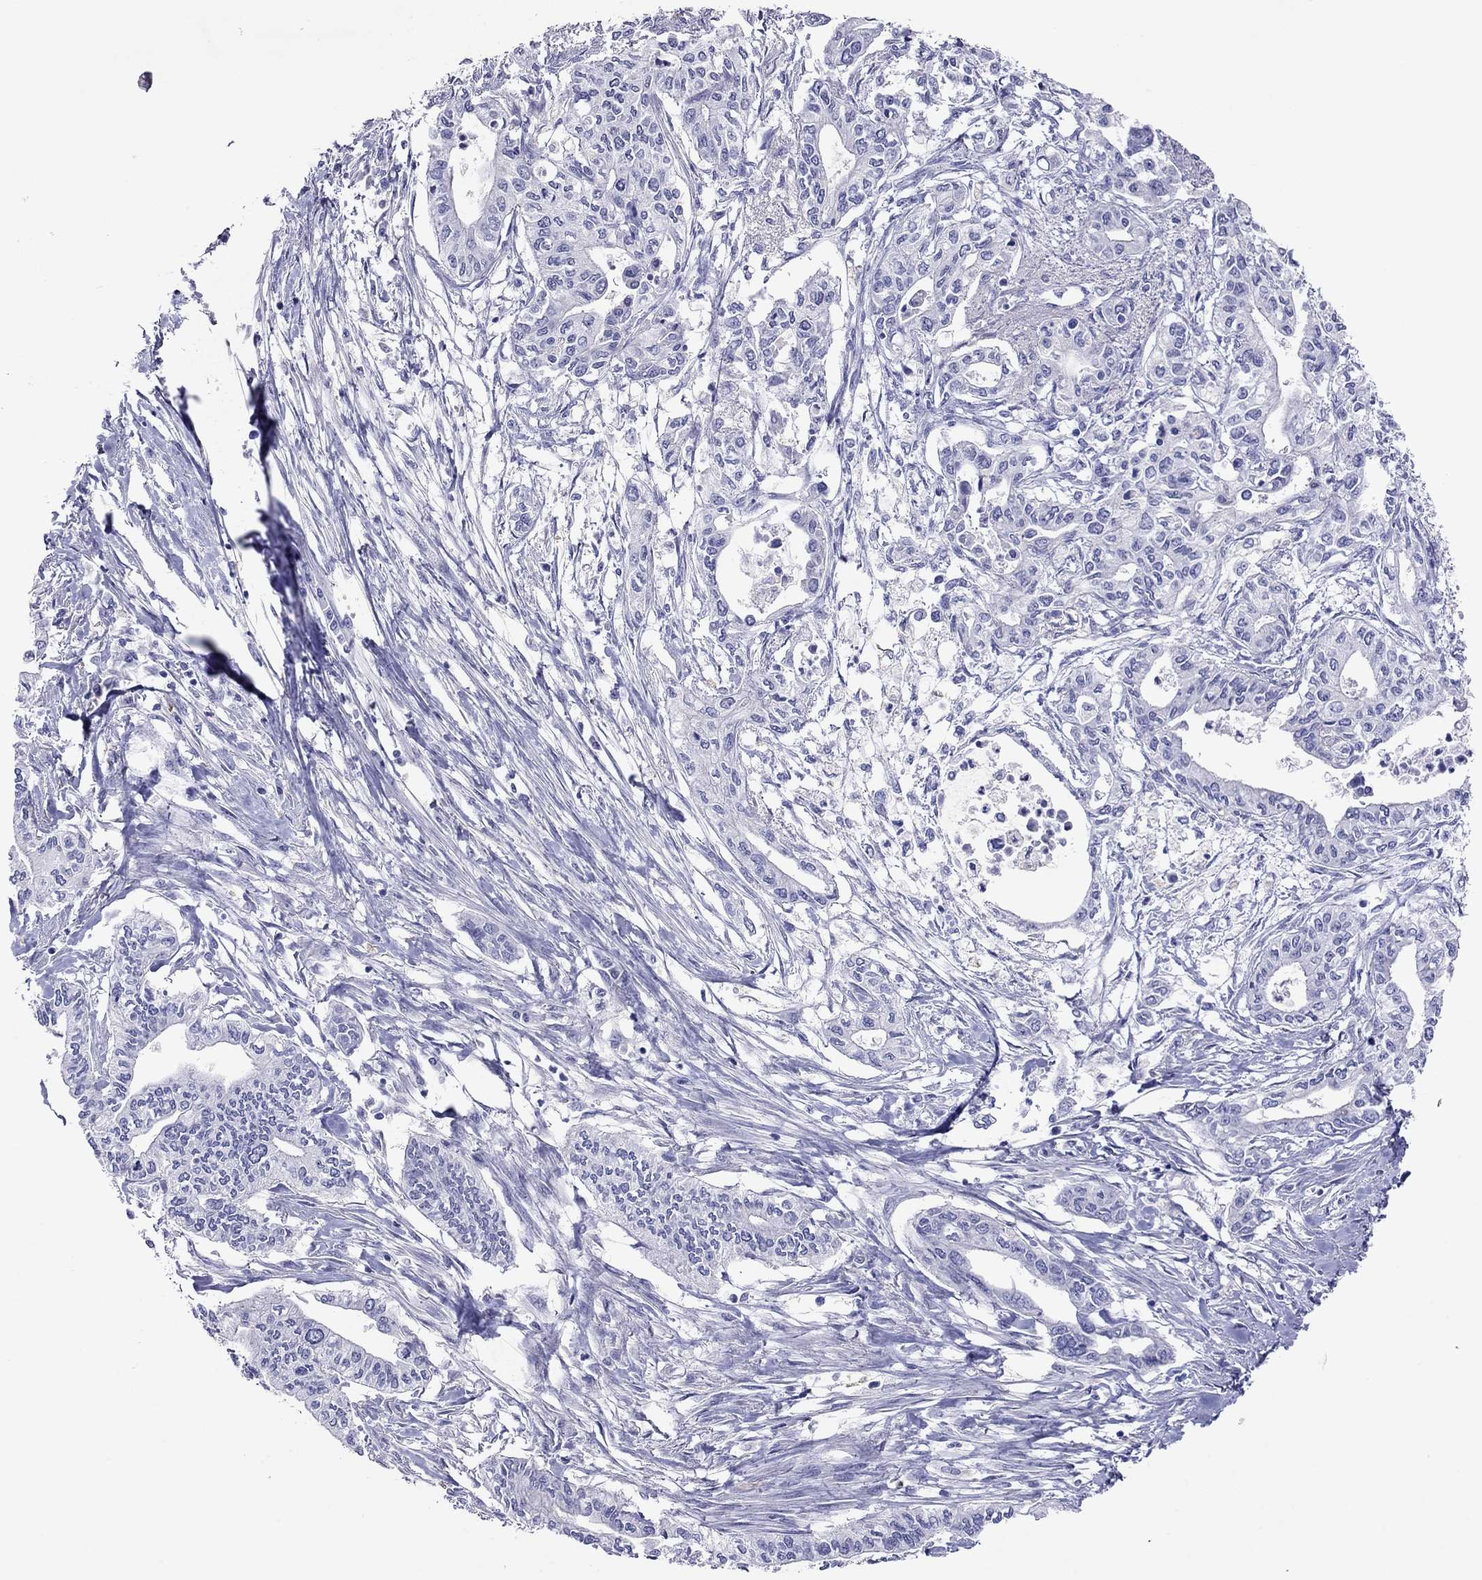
{"staining": {"intensity": "negative", "quantity": "none", "location": "none"}, "tissue": "pancreatic cancer", "cell_type": "Tumor cells", "image_type": "cancer", "snomed": [{"axis": "morphology", "description": "Adenocarcinoma, NOS"}, {"axis": "topography", "description": "Pancreas"}], "caption": "This is a micrograph of immunohistochemistry (IHC) staining of pancreatic adenocarcinoma, which shows no expression in tumor cells.", "gene": "CAPNS2", "patient": {"sex": "male", "age": 60}}